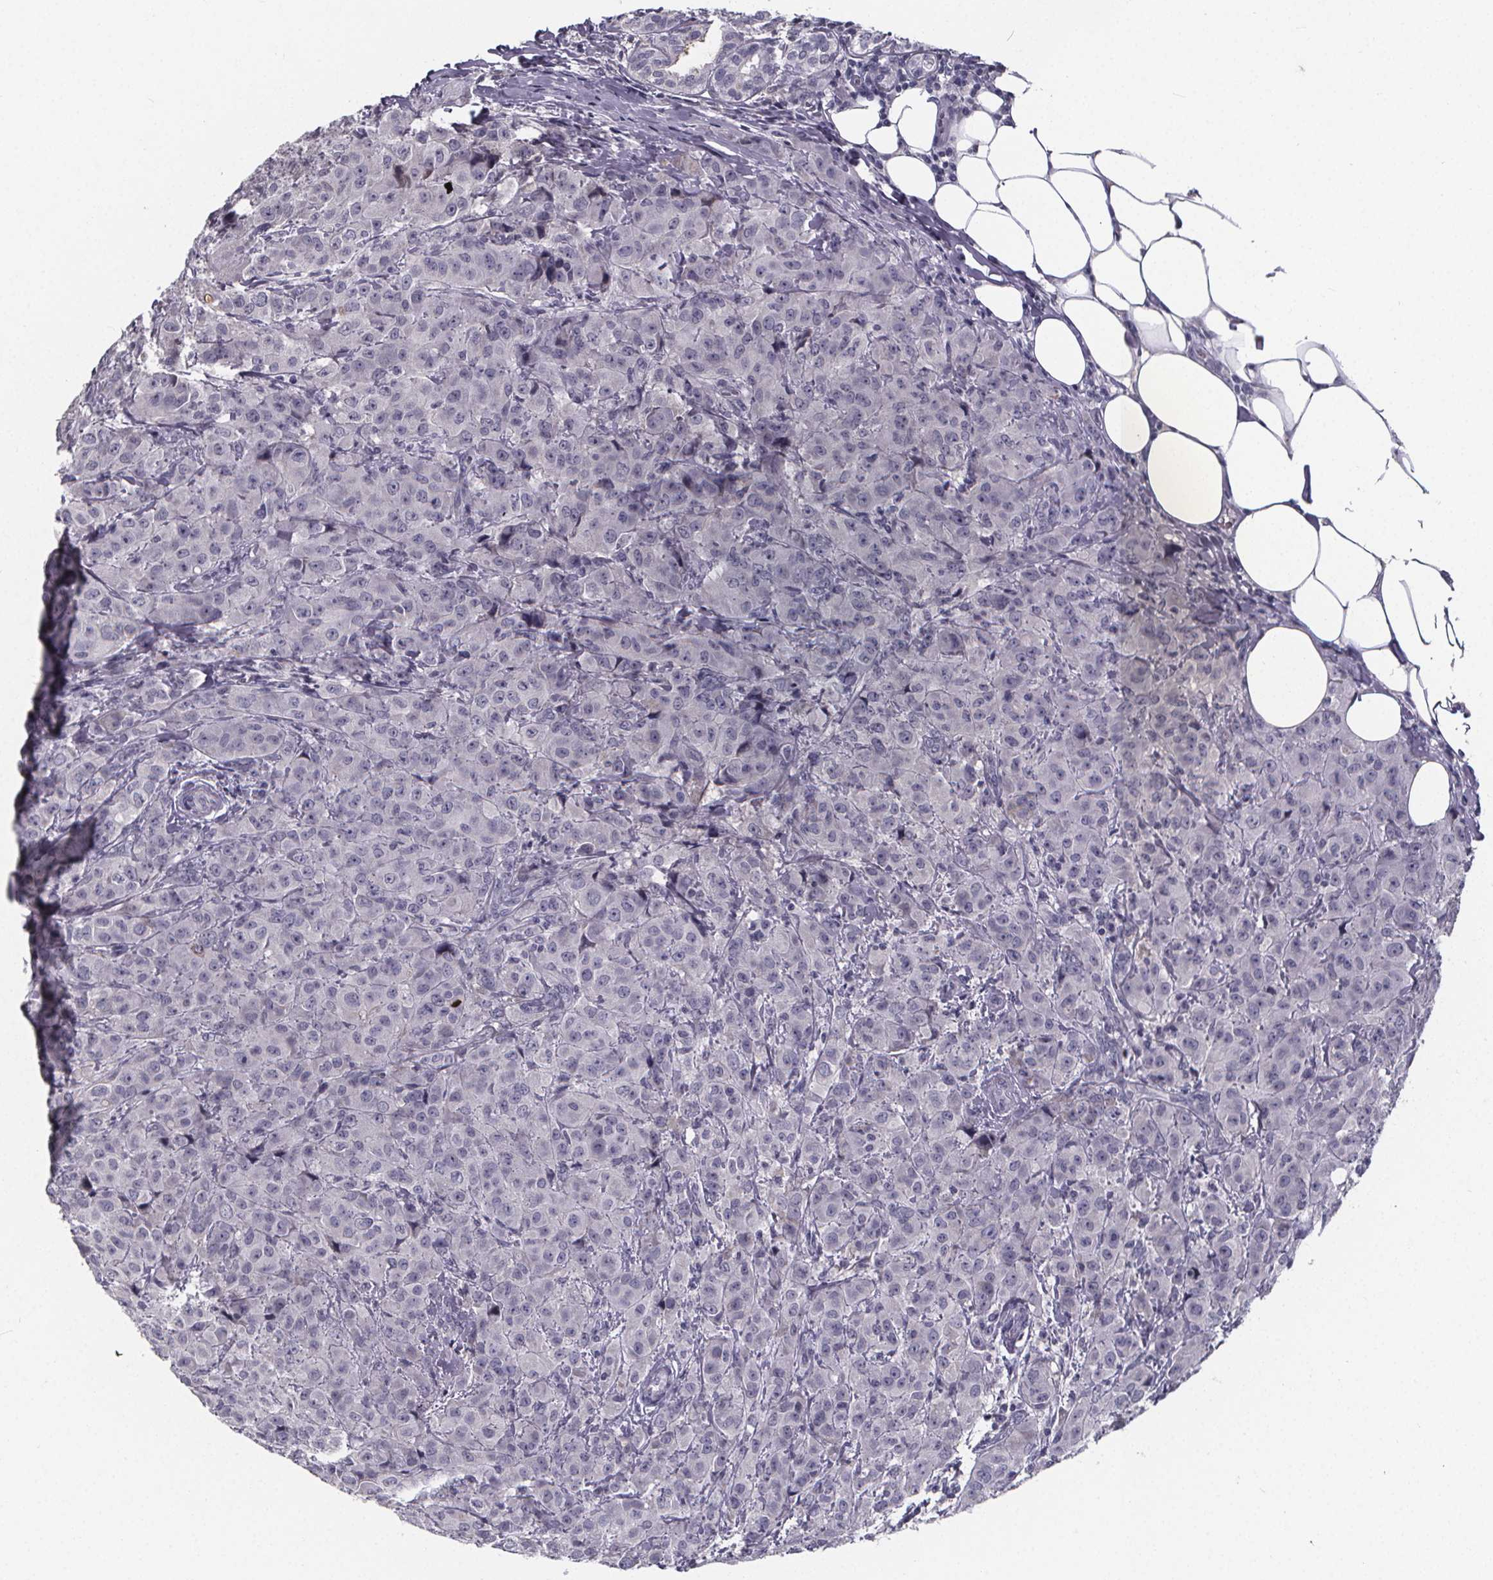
{"staining": {"intensity": "negative", "quantity": "none", "location": "none"}, "tissue": "breast cancer", "cell_type": "Tumor cells", "image_type": "cancer", "snomed": [{"axis": "morphology", "description": "Normal tissue, NOS"}, {"axis": "morphology", "description": "Duct carcinoma"}, {"axis": "topography", "description": "Breast"}], "caption": "The micrograph displays no staining of tumor cells in breast infiltrating ductal carcinoma.", "gene": "AGT", "patient": {"sex": "female", "age": 43}}